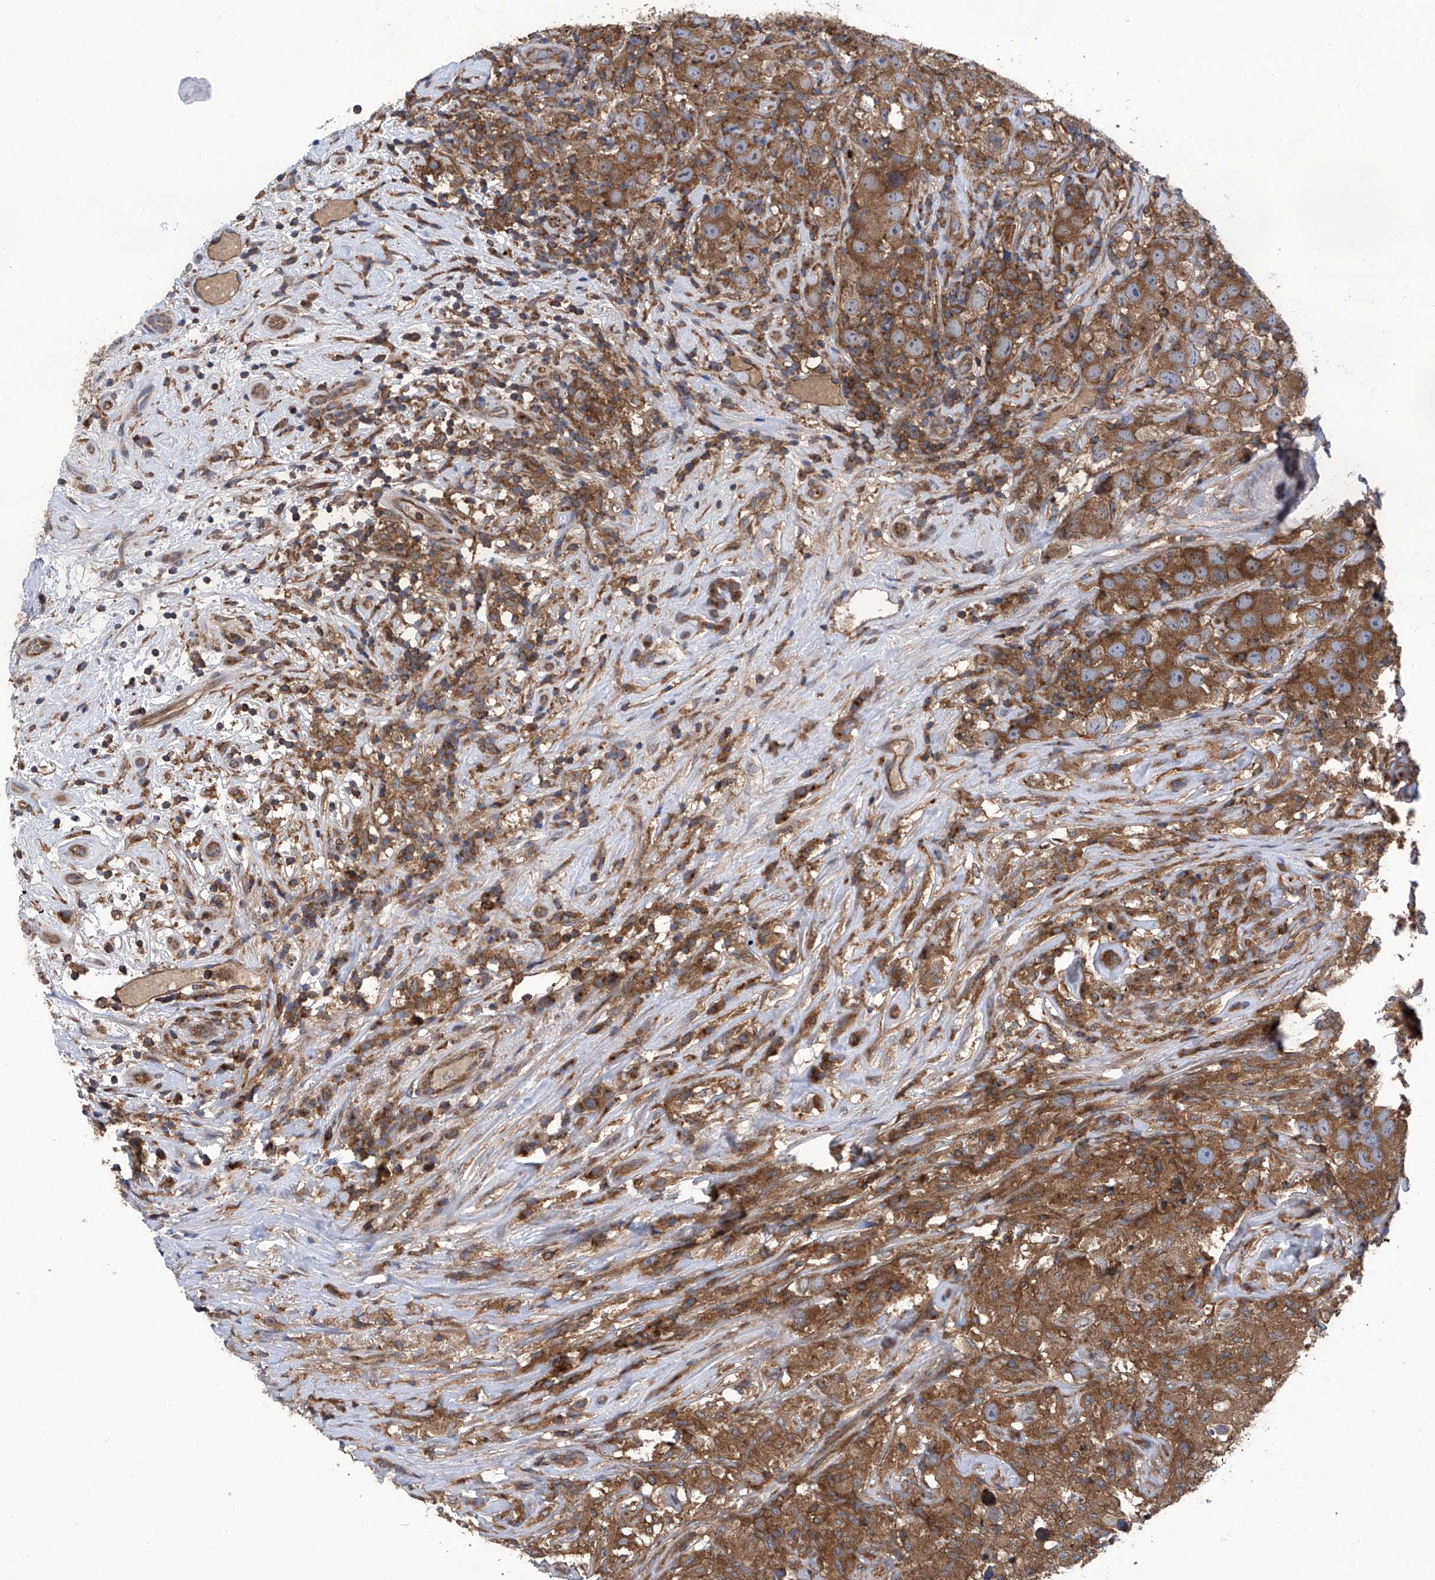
{"staining": {"intensity": "strong", "quantity": ">75%", "location": "cytoplasmic/membranous"}, "tissue": "testis cancer", "cell_type": "Tumor cells", "image_type": "cancer", "snomed": [{"axis": "morphology", "description": "Seminoma, NOS"}, {"axis": "topography", "description": "Testis"}], "caption": "Testis cancer (seminoma) tissue displays strong cytoplasmic/membranous staining in approximately >75% of tumor cells The protein is stained brown, and the nuclei are stained in blue (DAB (3,3'-diaminobenzidine) IHC with brightfield microscopy, high magnification).", "gene": "SMAP1", "patient": {"sex": "male", "age": 49}}